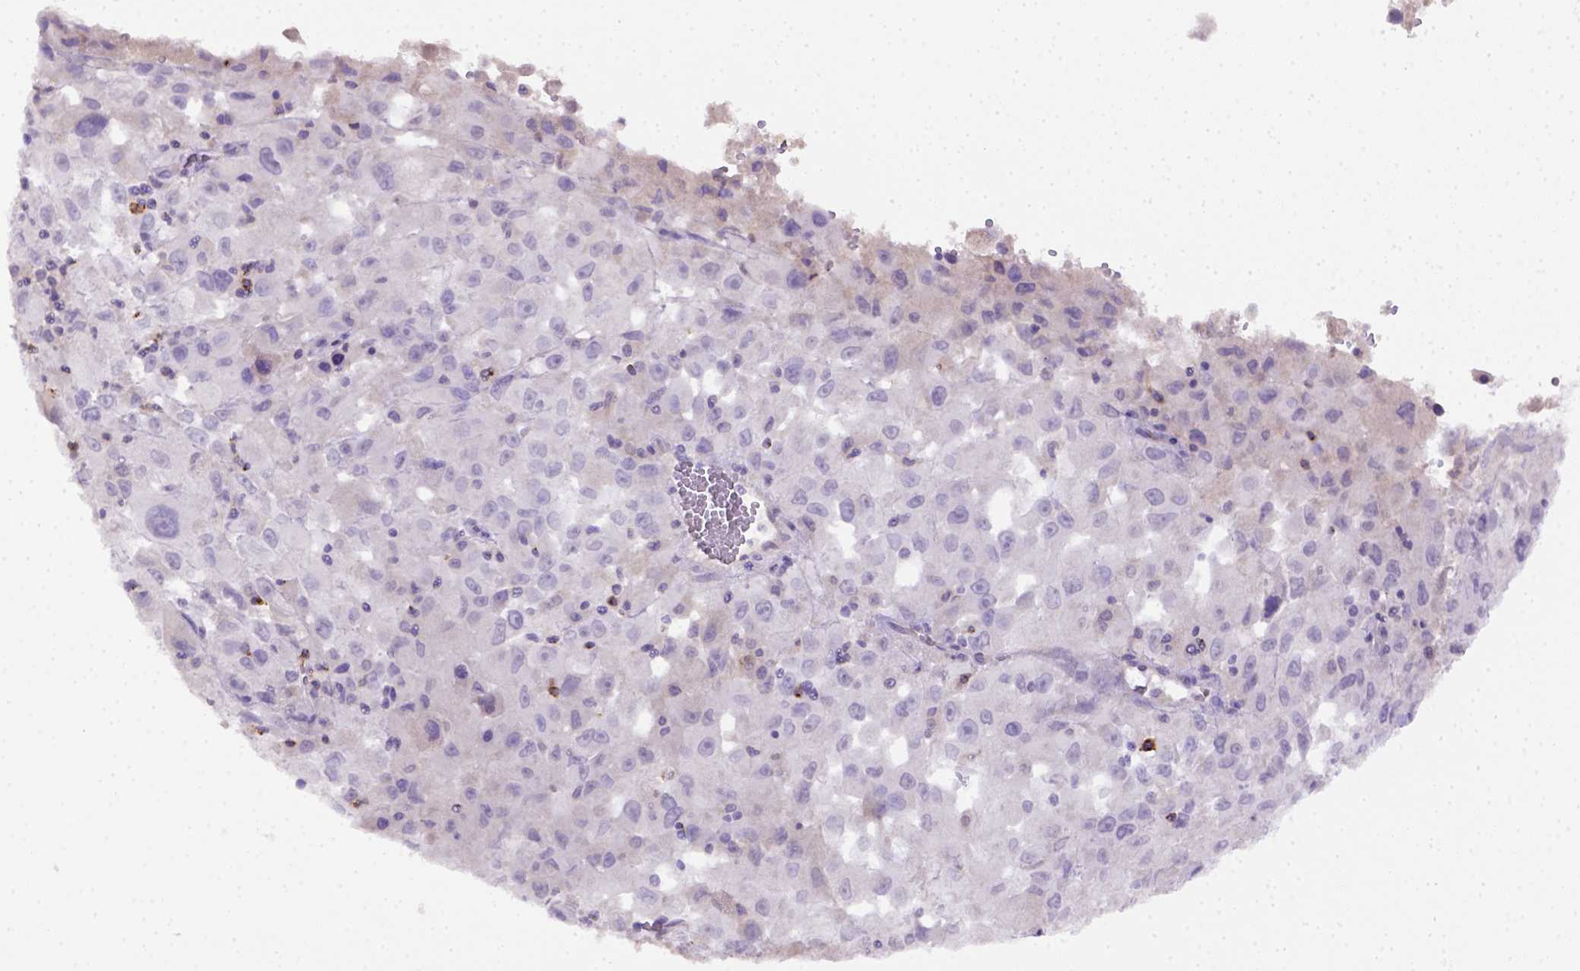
{"staining": {"intensity": "negative", "quantity": "none", "location": "none"}, "tissue": "melanoma", "cell_type": "Tumor cells", "image_type": "cancer", "snomed": [{"axis": "morphology", "description": "Malignant melanoma, Metastatic site"}, {"axis": "topography", "description": "Soft tissue"}], "caption": "IHC histopathology image of malignant melanoma (metastatic site) stained for a protein (brown), which demonstrates no positivity in tumor cells.", "gene": "B3GAT1", "patient": {"sex": "male", "age": 50}}